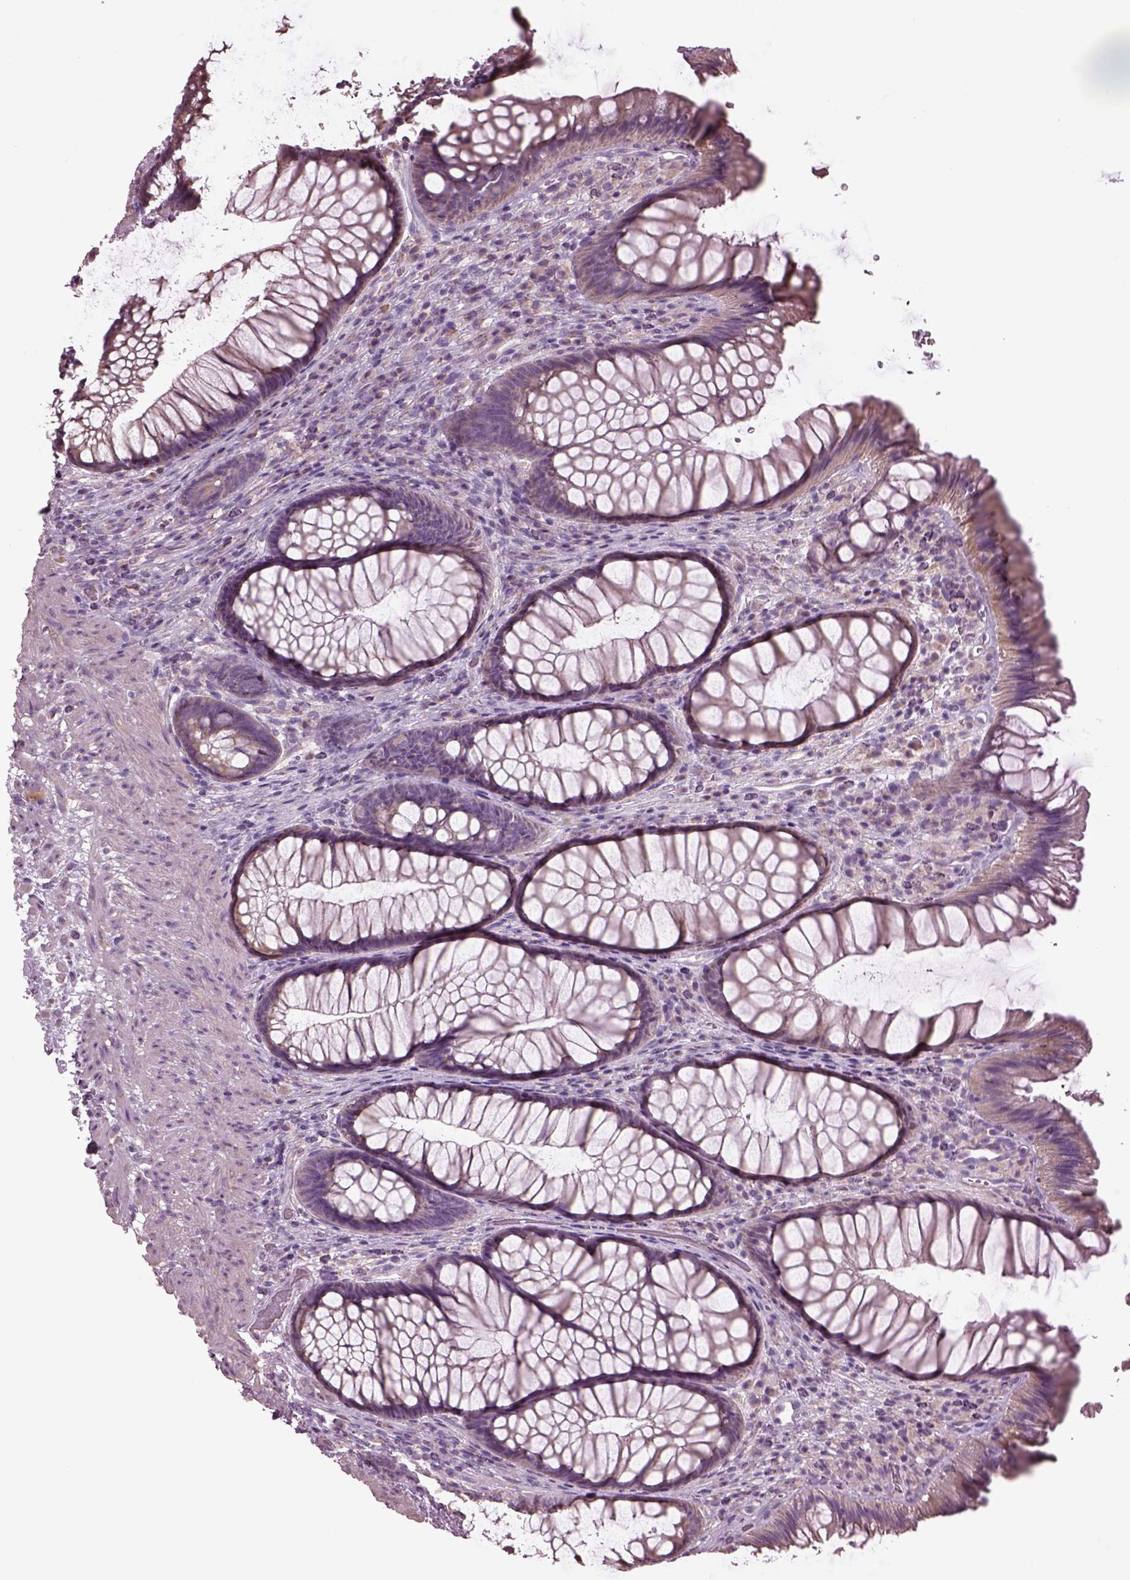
{"staining": {"intensity": "weak", "quantity": ">75%", "location": "cytoplasmic/membranous"}, "tissue": "rectum", "cell_type": "Glandular cells", "image_type": "normal", "snomed": [{"axis": "morphology", "description": "Normal tissue, NOS"}, {"axis": "topography", "description": "Smooth muscle"}, {"axis": "topography", "description": "Rectum"}], "caption": "DAB immunohistochemical staining of normal human rectum exhibits weak cytoplasmic/membranous protein staining in about >75% of glandular cells. Using DAB (3,3'-diaminobenzidine) (brown) and hematoxylin (blue) stains, captured at high magnification using brightfield microscopy.", "gene": "SPATA7", "patient": {"sex": "male", "age": 53}}